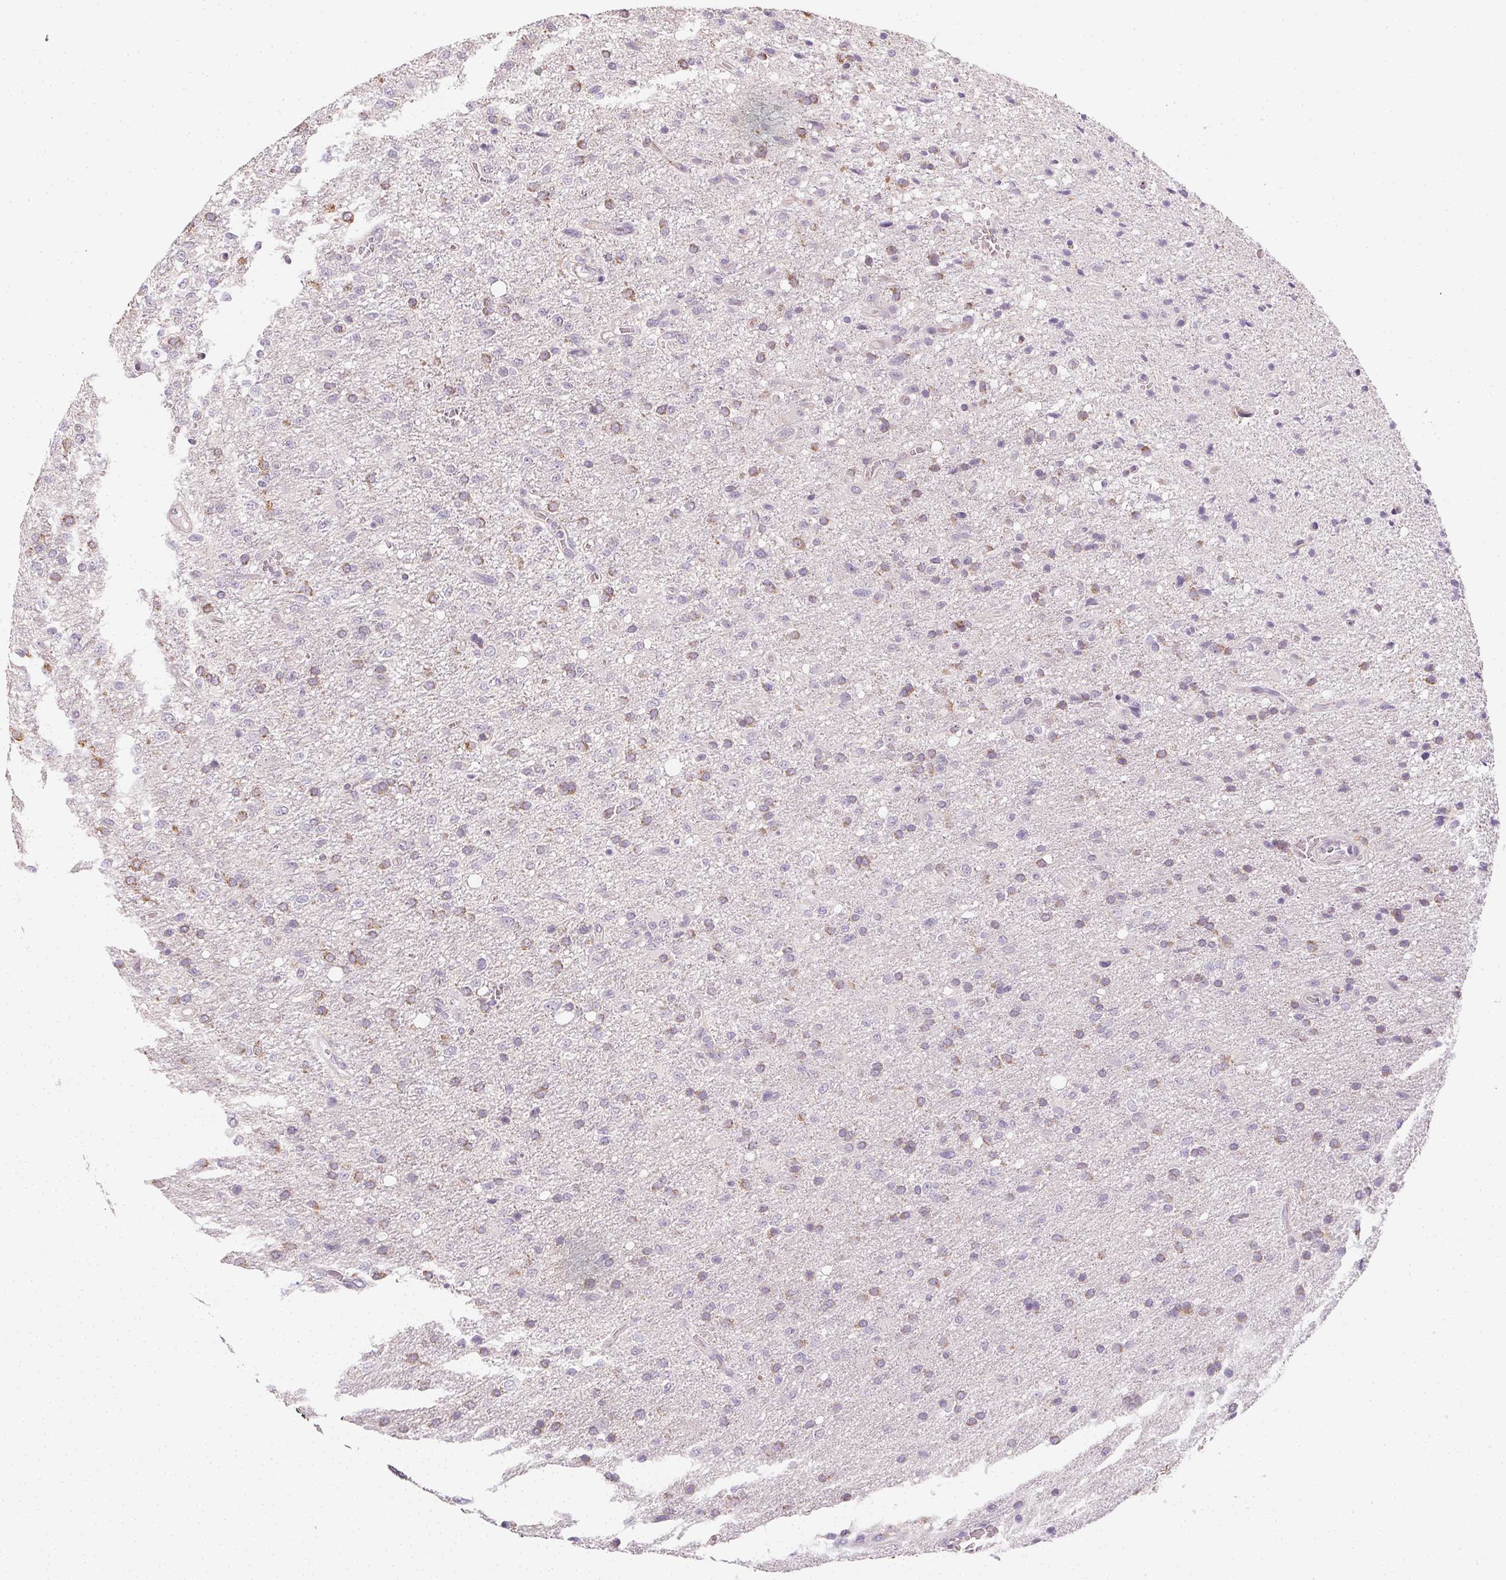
{"staining": {"intensity": "moderate", "quantity": "<25%", "location": "cytoplasmic/membranous"}, "tissue": "glioma", "cell_type": "Tumor cells", "image_type": "cancer", "snomed": [{"axis": "morphology", "description": "Glioma, malignant, Low grade"}, {"axis": "topography", "description": "Brain"}], "caption": "Tumor cells display moderate cytoplasmic/membranous positivity in approximately <25% of cells in glioma.", "gene": "SMYD1", "patient": {"sex": "male", "age": 66}}